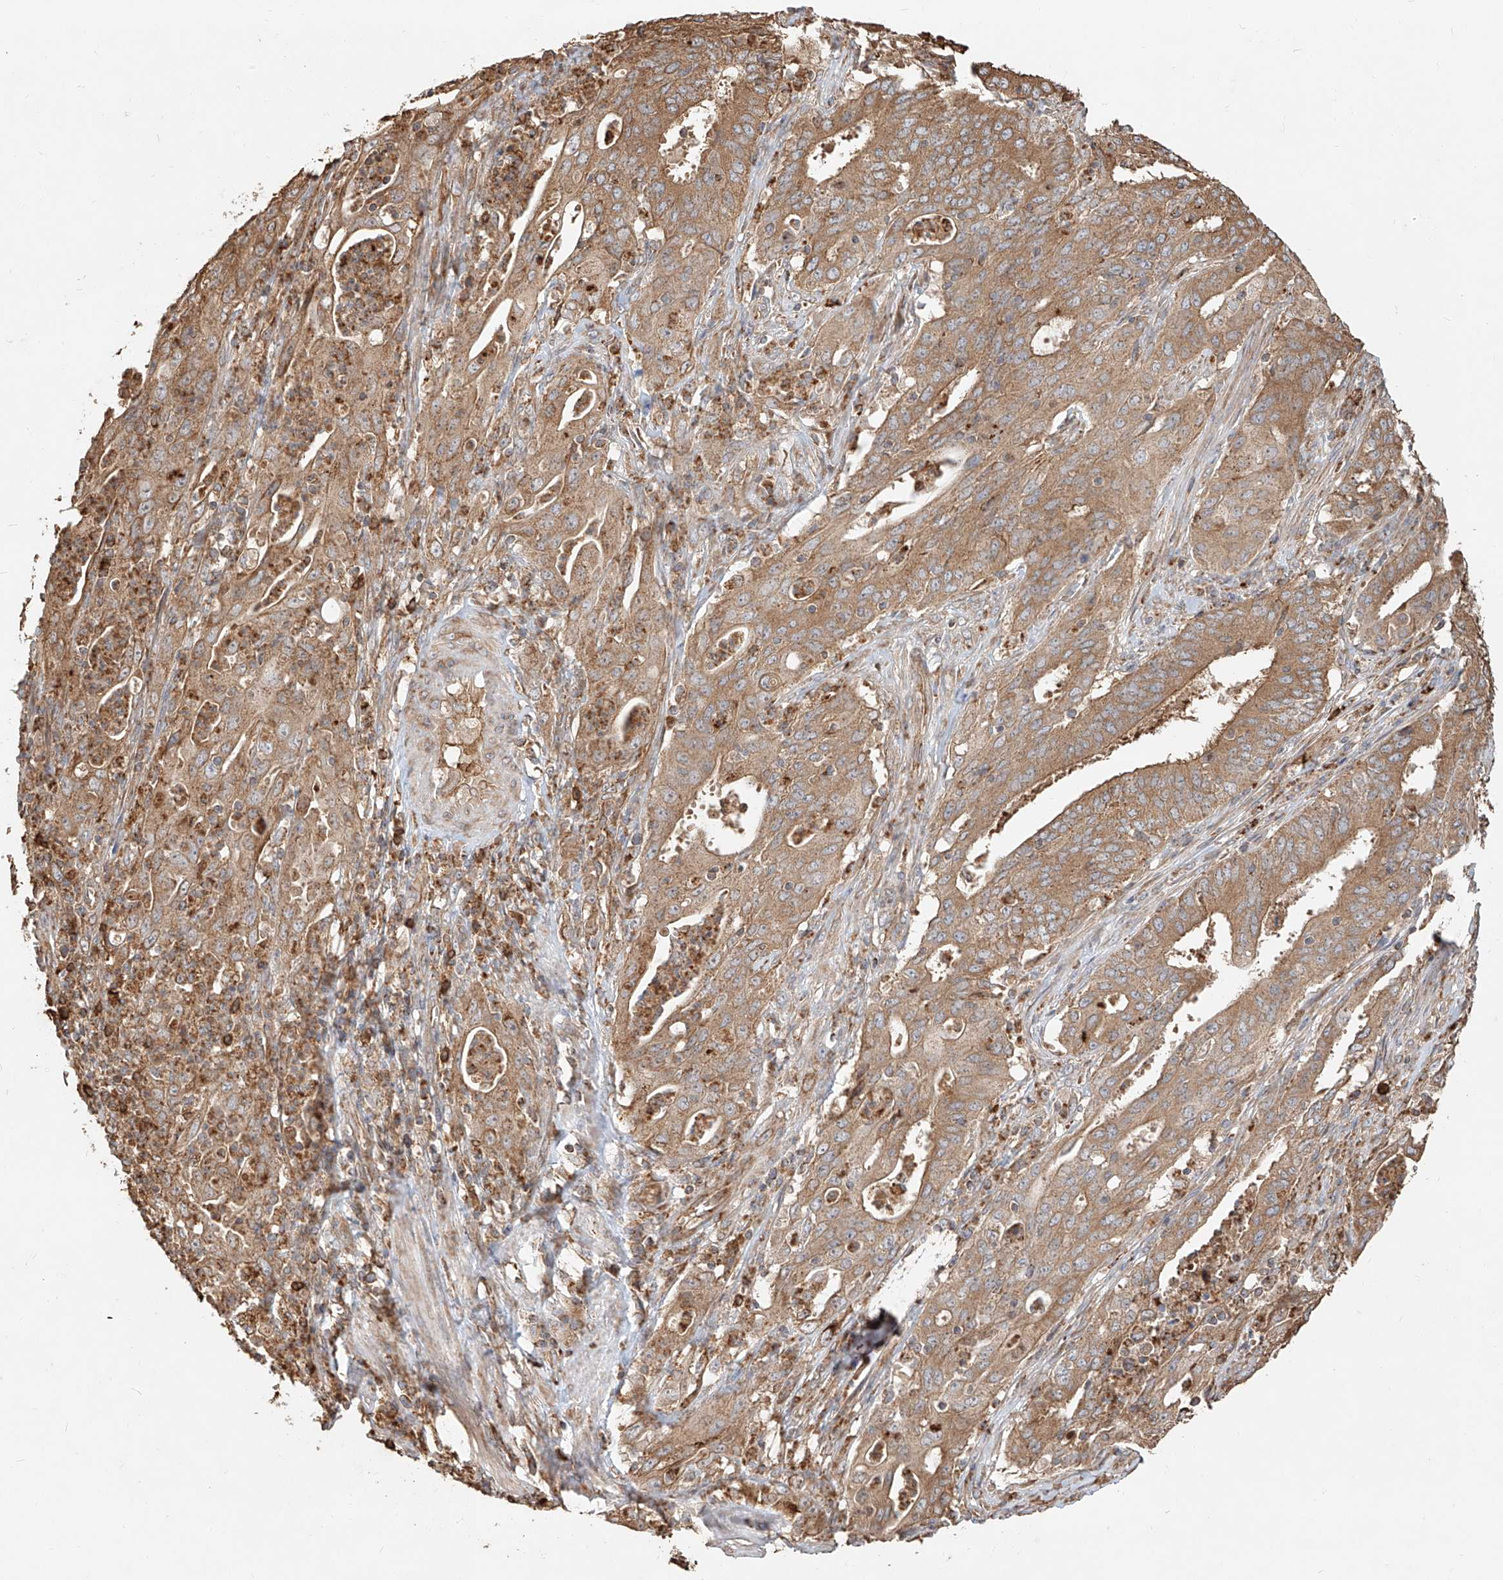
{"staining": {"intensity": "strong", "quantity": ">75%", "location": "cytoplasmic/membranous"}, "tissue": "cervical cancer", "cell_type": "Tumor cells", "image_type": "cancer", "snomed": [{"axis": "morphology", "description": "Adenocarcinoma, NOS"}, {"axis": "topography", "description": "Cervix"}], "caption": "Adenocarcinoma (cervical) stained with a brown dye demonstrates strong cytoplasmic/membranous positive positivity in about >75% of tumor cells.", "gene": "EFNB1", "patient": {"sex": "female", "age": 44}}